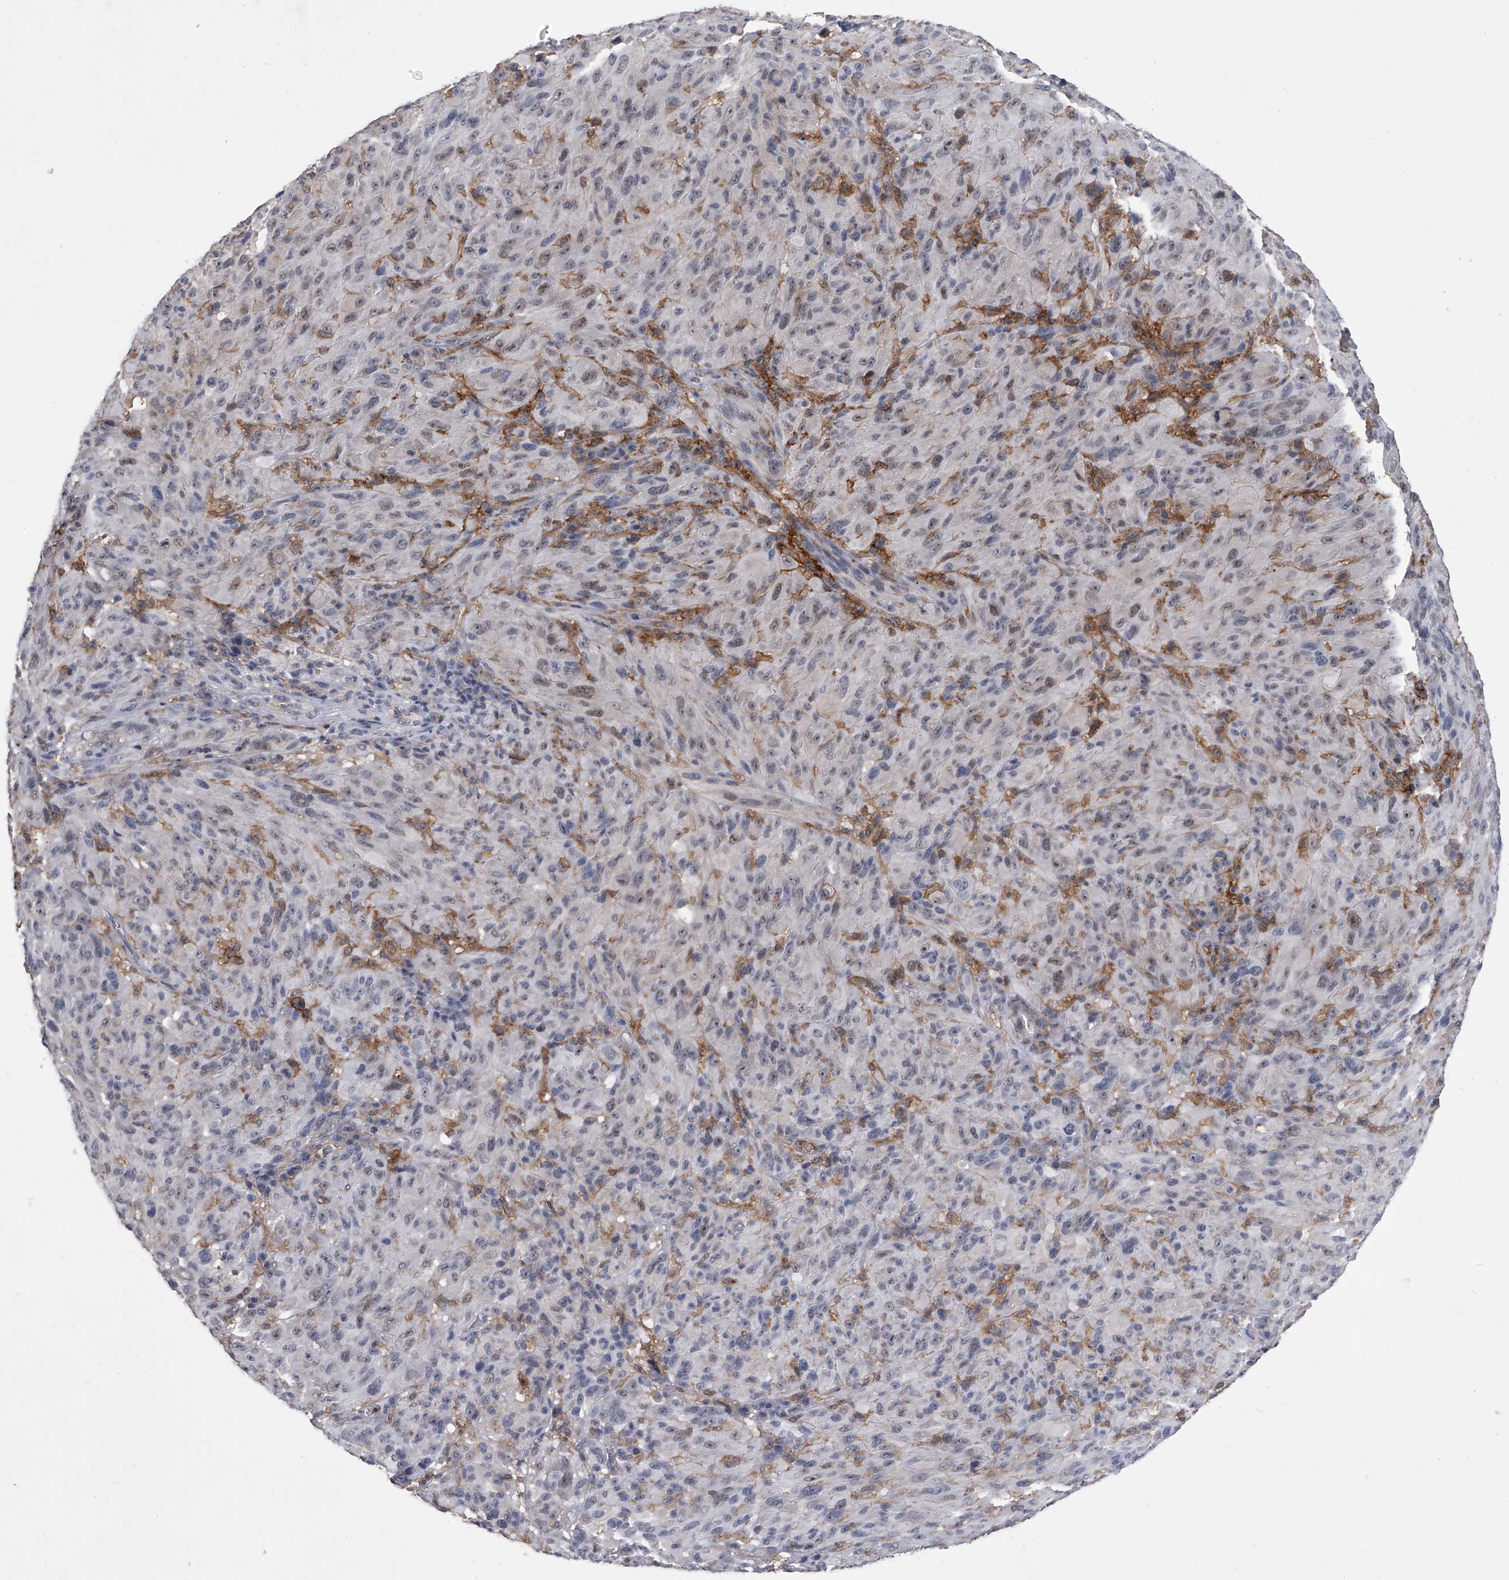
{"staining": {"intensity": "negative", "quantity": "none", "location": "none"}, "tissue": "melanoma", "cell_type": "Tumor cells", "image_type": "cancer", "snomed": [{"axis": "morphology", "description": "Malignant melanoma, NOS"}, {"axis": "topography", "description": "Skin of head"}], "caption": "Immunohistochemistry micrograph of human melanoma stained for a protein (brown), which shows no expression in tumor cells. Nuclei are stained in blue.", "gene": "MAP4K3", "patient": {"sex": "male", "age": 96}}